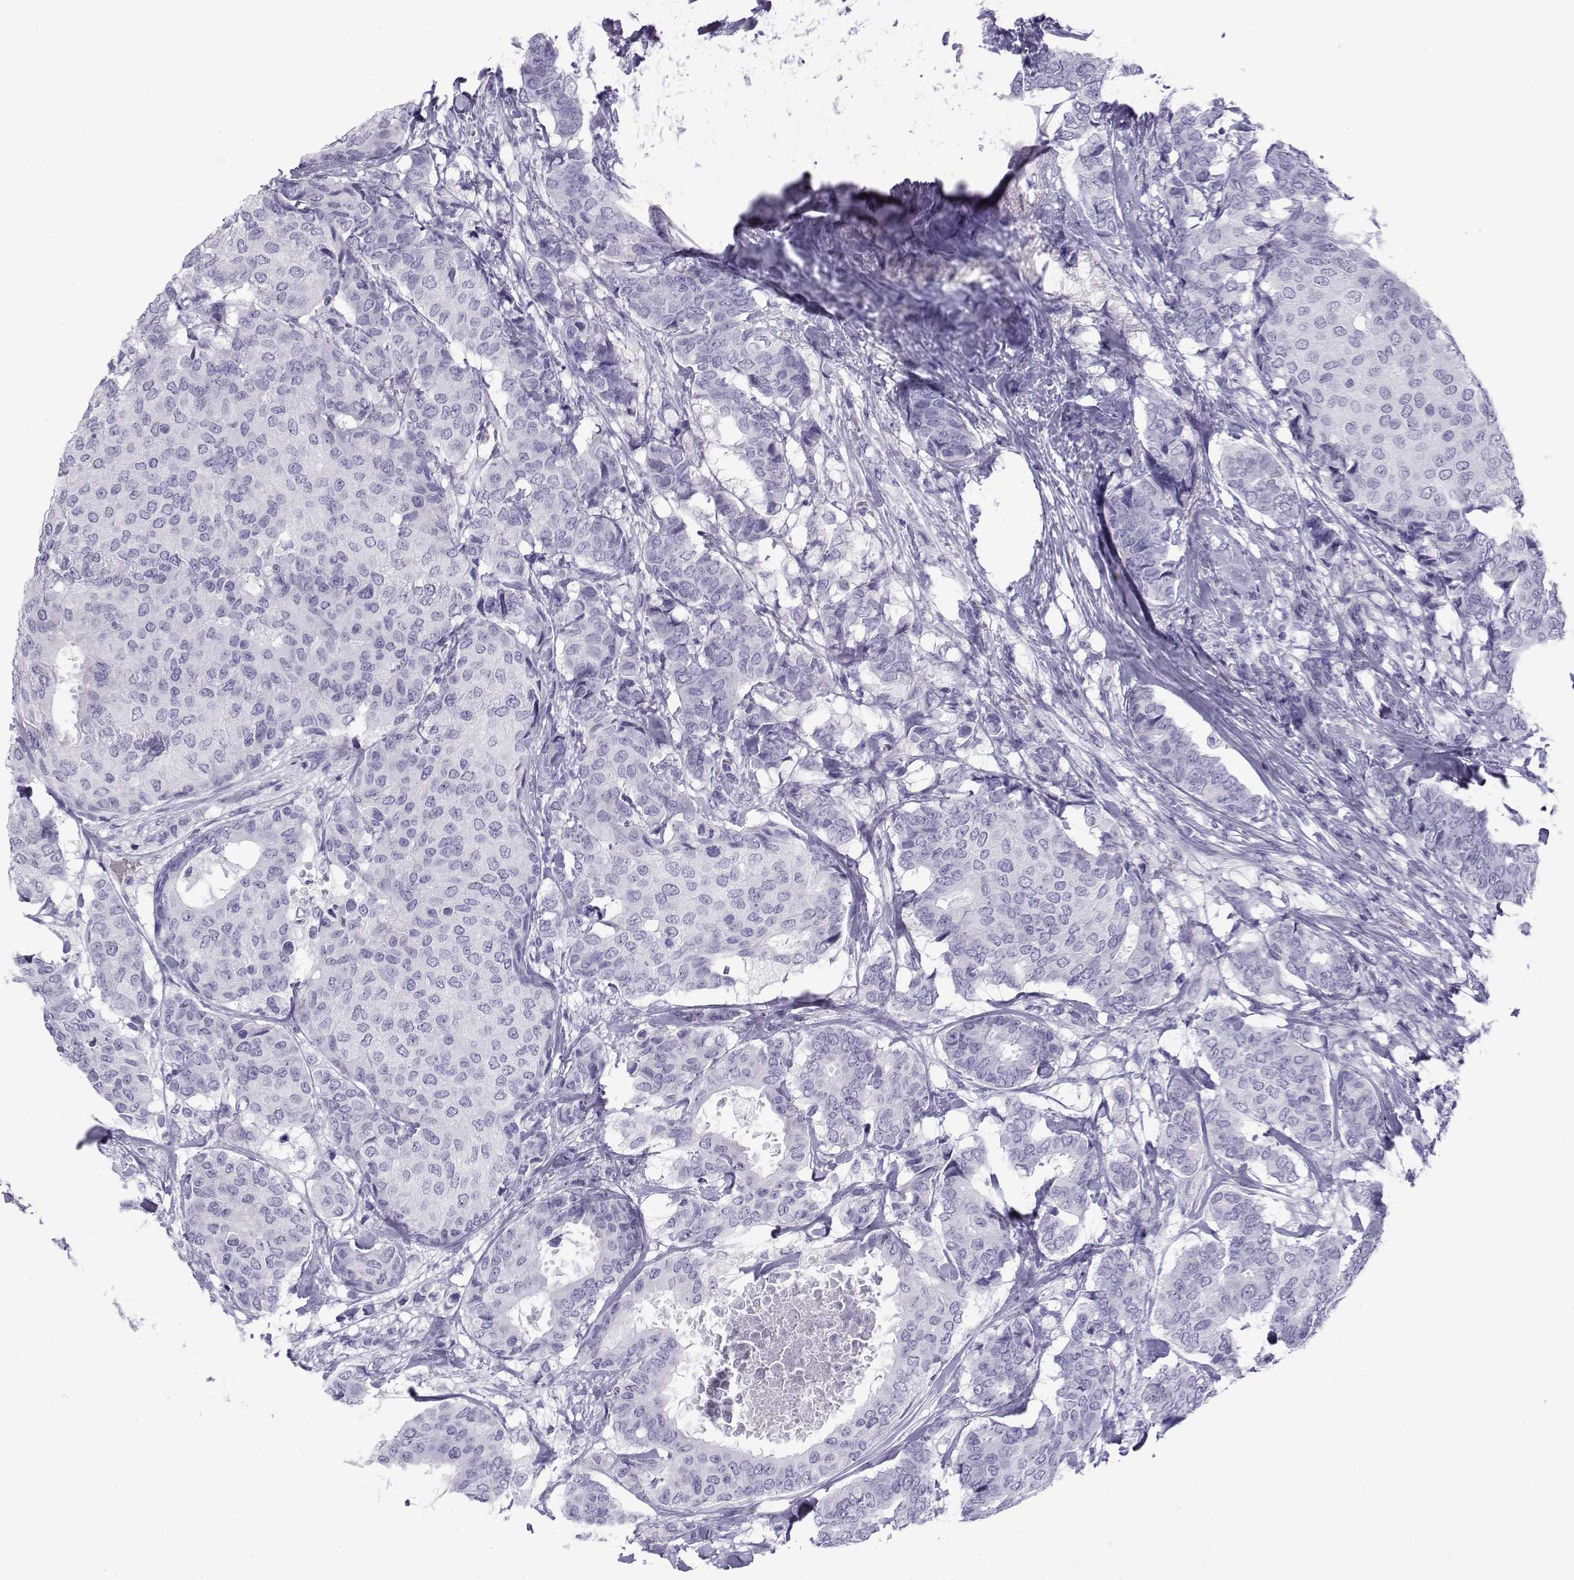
{"staining": {"intensity": "negative", "quantity": "none", "location": "none"}, "tissue": "breast cancer", "cell_type": "Tumor cells", "image_type": "cancer", "snomed": [{"axis": "morphology", "description": "Duct carcinoma"}, {"axis": "topography", "description": "Breast"}], "caption": "The micrograph shows no significant positivity in tumor cells of infiltrating ductal carcinoma (breast).", "gene": "TRIM46", "patient": {"sex": "female", "age": 75}}